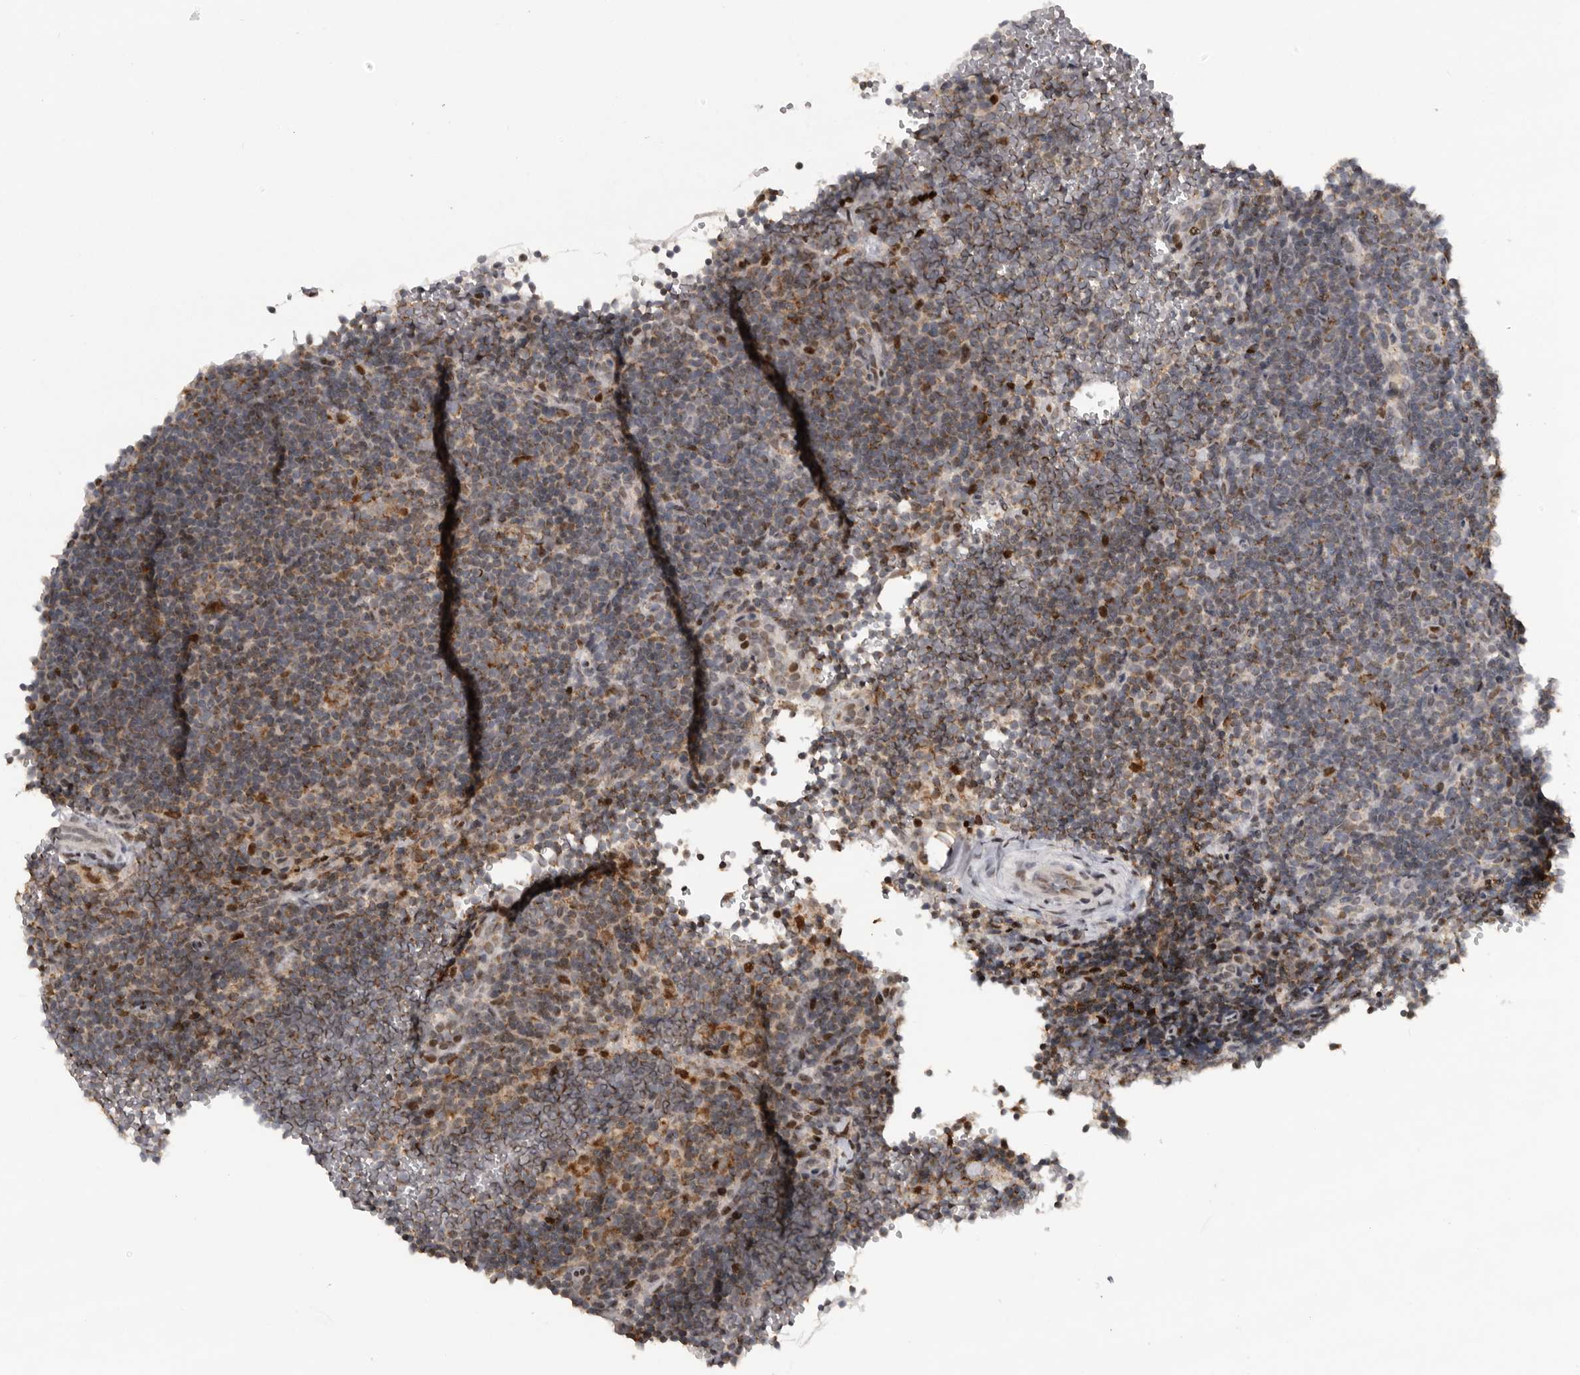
{"staining": {"intensity": "moderate", "quantity": ">75%", "location": "cytoplasmic/membranous"}, "tissue": "lymphoma", "cell_type": "Tumor cells", "image_type": "cancer", "snomed": [{"axis": "morphology", "description": "Hodgkin's disease, NOS"}, {"axis": "topography", "description": "Lymph node"}], "caption": "Hodgkin's disease stained for a protein demonstrates moderate cytoplasmic/membranous positivity in tumor cells. (Stains: DAB (3,3'-diaminobenzidine) in brown, nuclei in blue, Microscopy: brightfield microscopy at high magnification).", "gene": "C17orf99", "patient": {"sex": "female", "age": 57}}